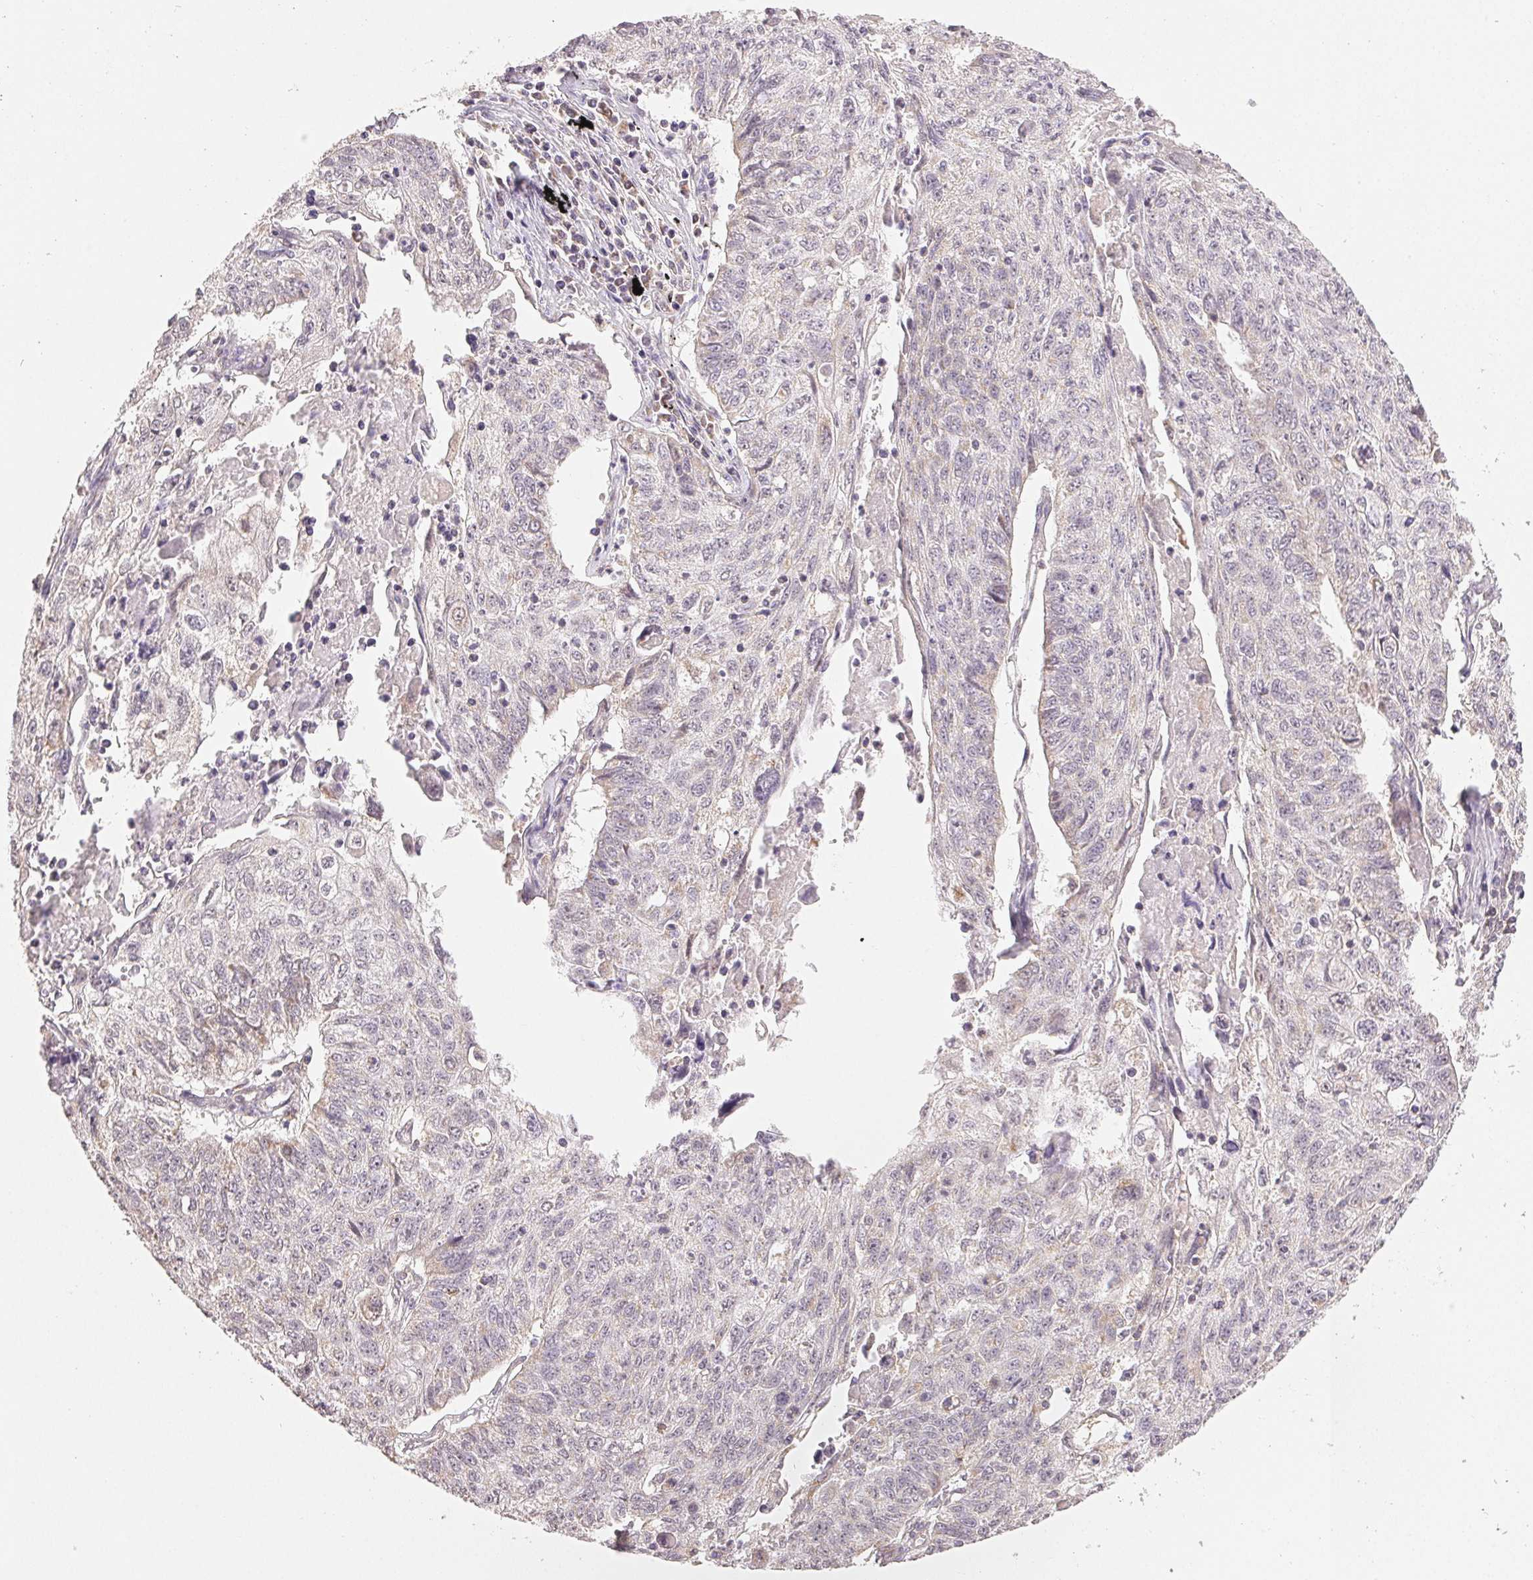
{"staining": {"intensity": "weak", "quantity": "25%-75%", "location": "cytoplasmic/membranous"}, "tissue": "lung cancer", "cell_type": "Tumor cells", "image_type": "cancer", "snomed": [{"axis": "morphology", "description": "Normal morphology"}, {"axis": "morphology", "description": "Aneuploidy"}, {"axis": "morphology", "description": "Squamous cell carcinoma, NOS"}, {"axis": "topography", "description": "Lymph node"}, {"axis": "topography", "description": "Lung"}], "caption": "About 25%-75% of tumor cells in lung cancer show weak cytoplasmic/membranous protein staining as visualized by brown immunohistochemical staining.", "gene": "CLASP1", "patient": {"sex": "female", "age": 76}}